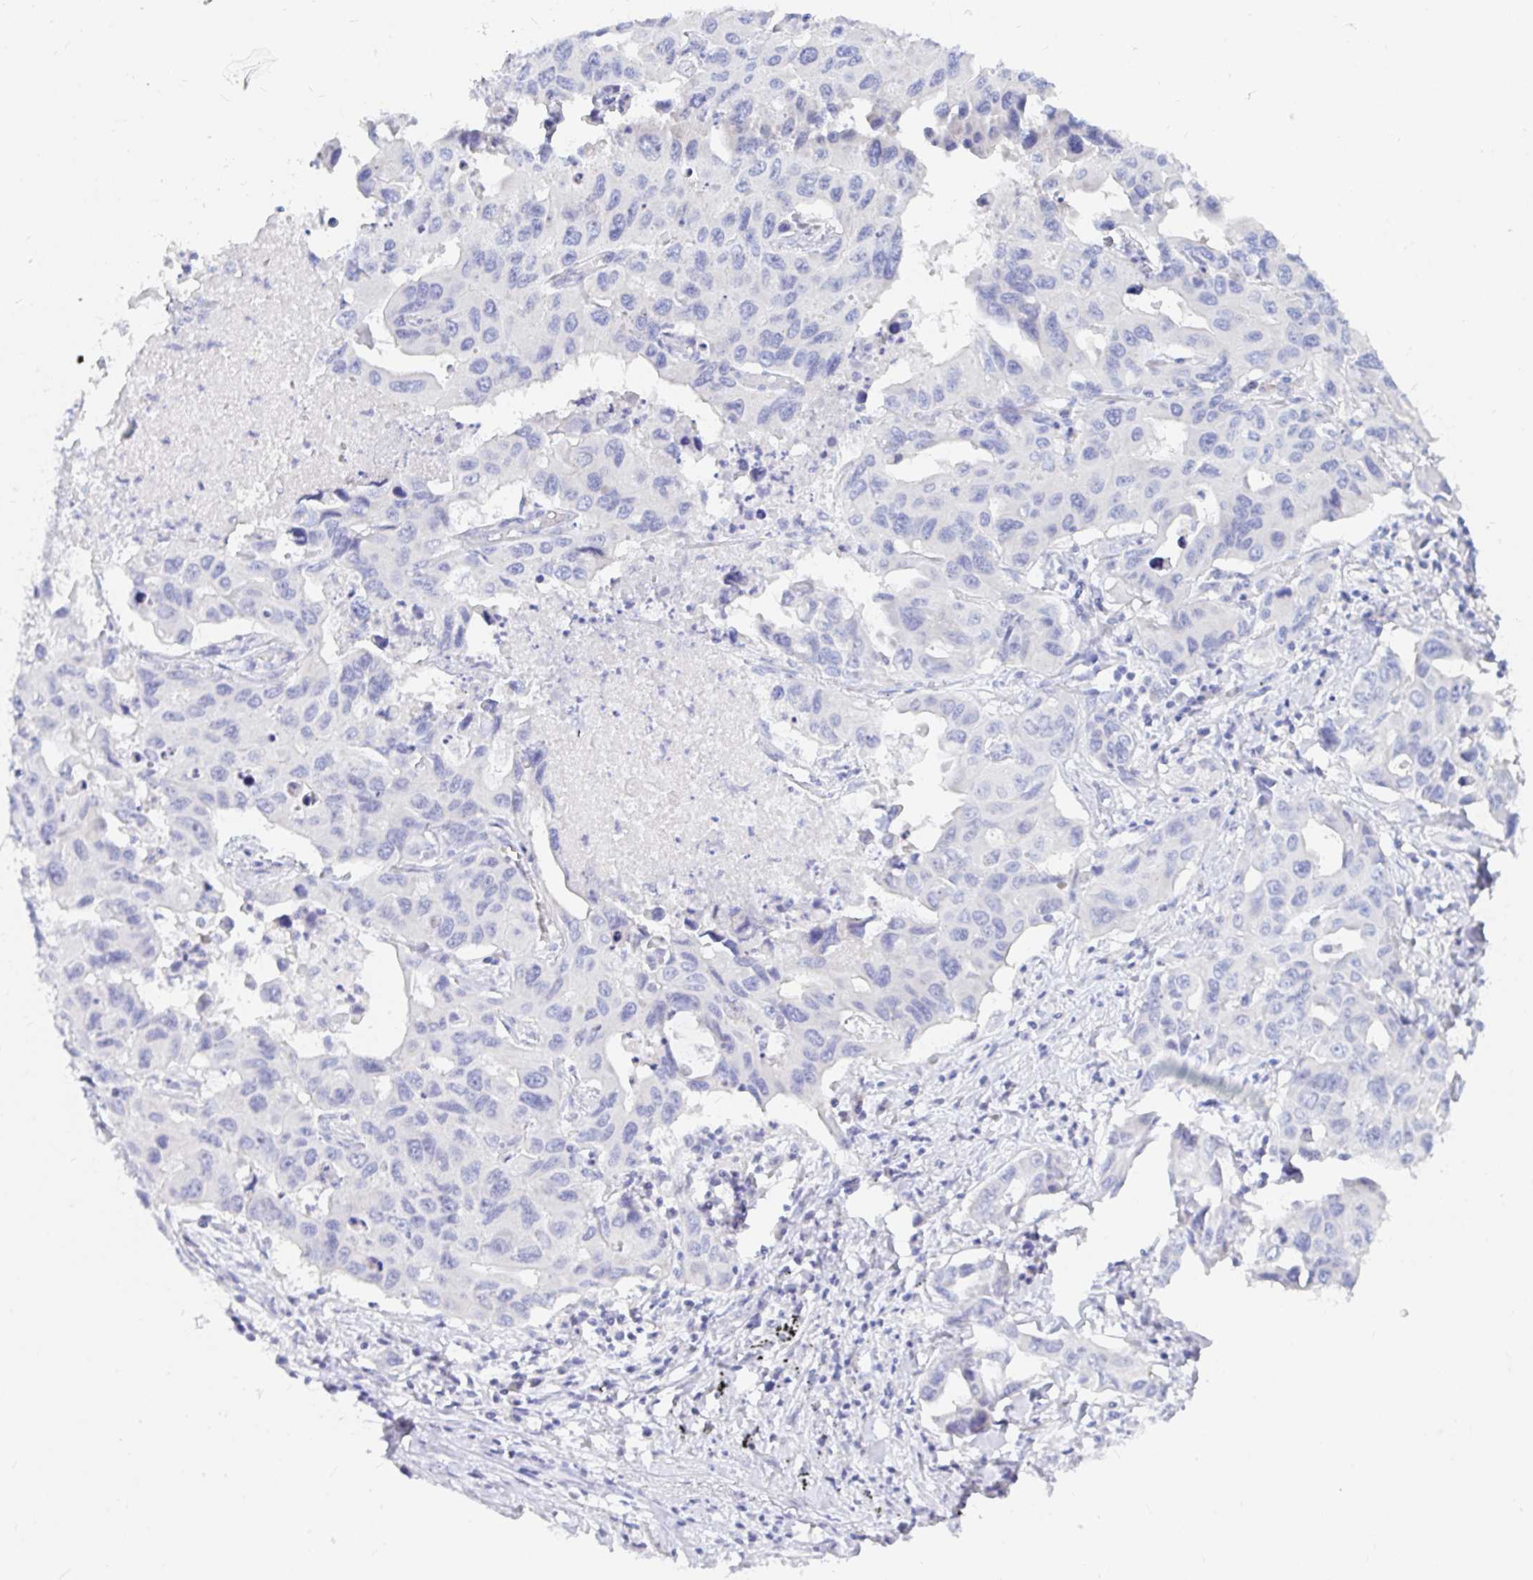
{"staining": {"intensity": "negative", "quantity": "none", "location": "none"}, "tissue": "lung cancer", "cell_type": "Tumor cells", "image_type": "cancer", "snomed": [{"axis": "morphology", "description": "Adenocarcinoma, NOS"}, {"axis": "topography", "description": "Lung"}], "caption": "This is a photomicrograph of immunohistochemistry staining of lung cancer, which shows no positivity in tumor cells.", "gene": "NR2E1", "patient": {"sex": "male", "age": 64}}